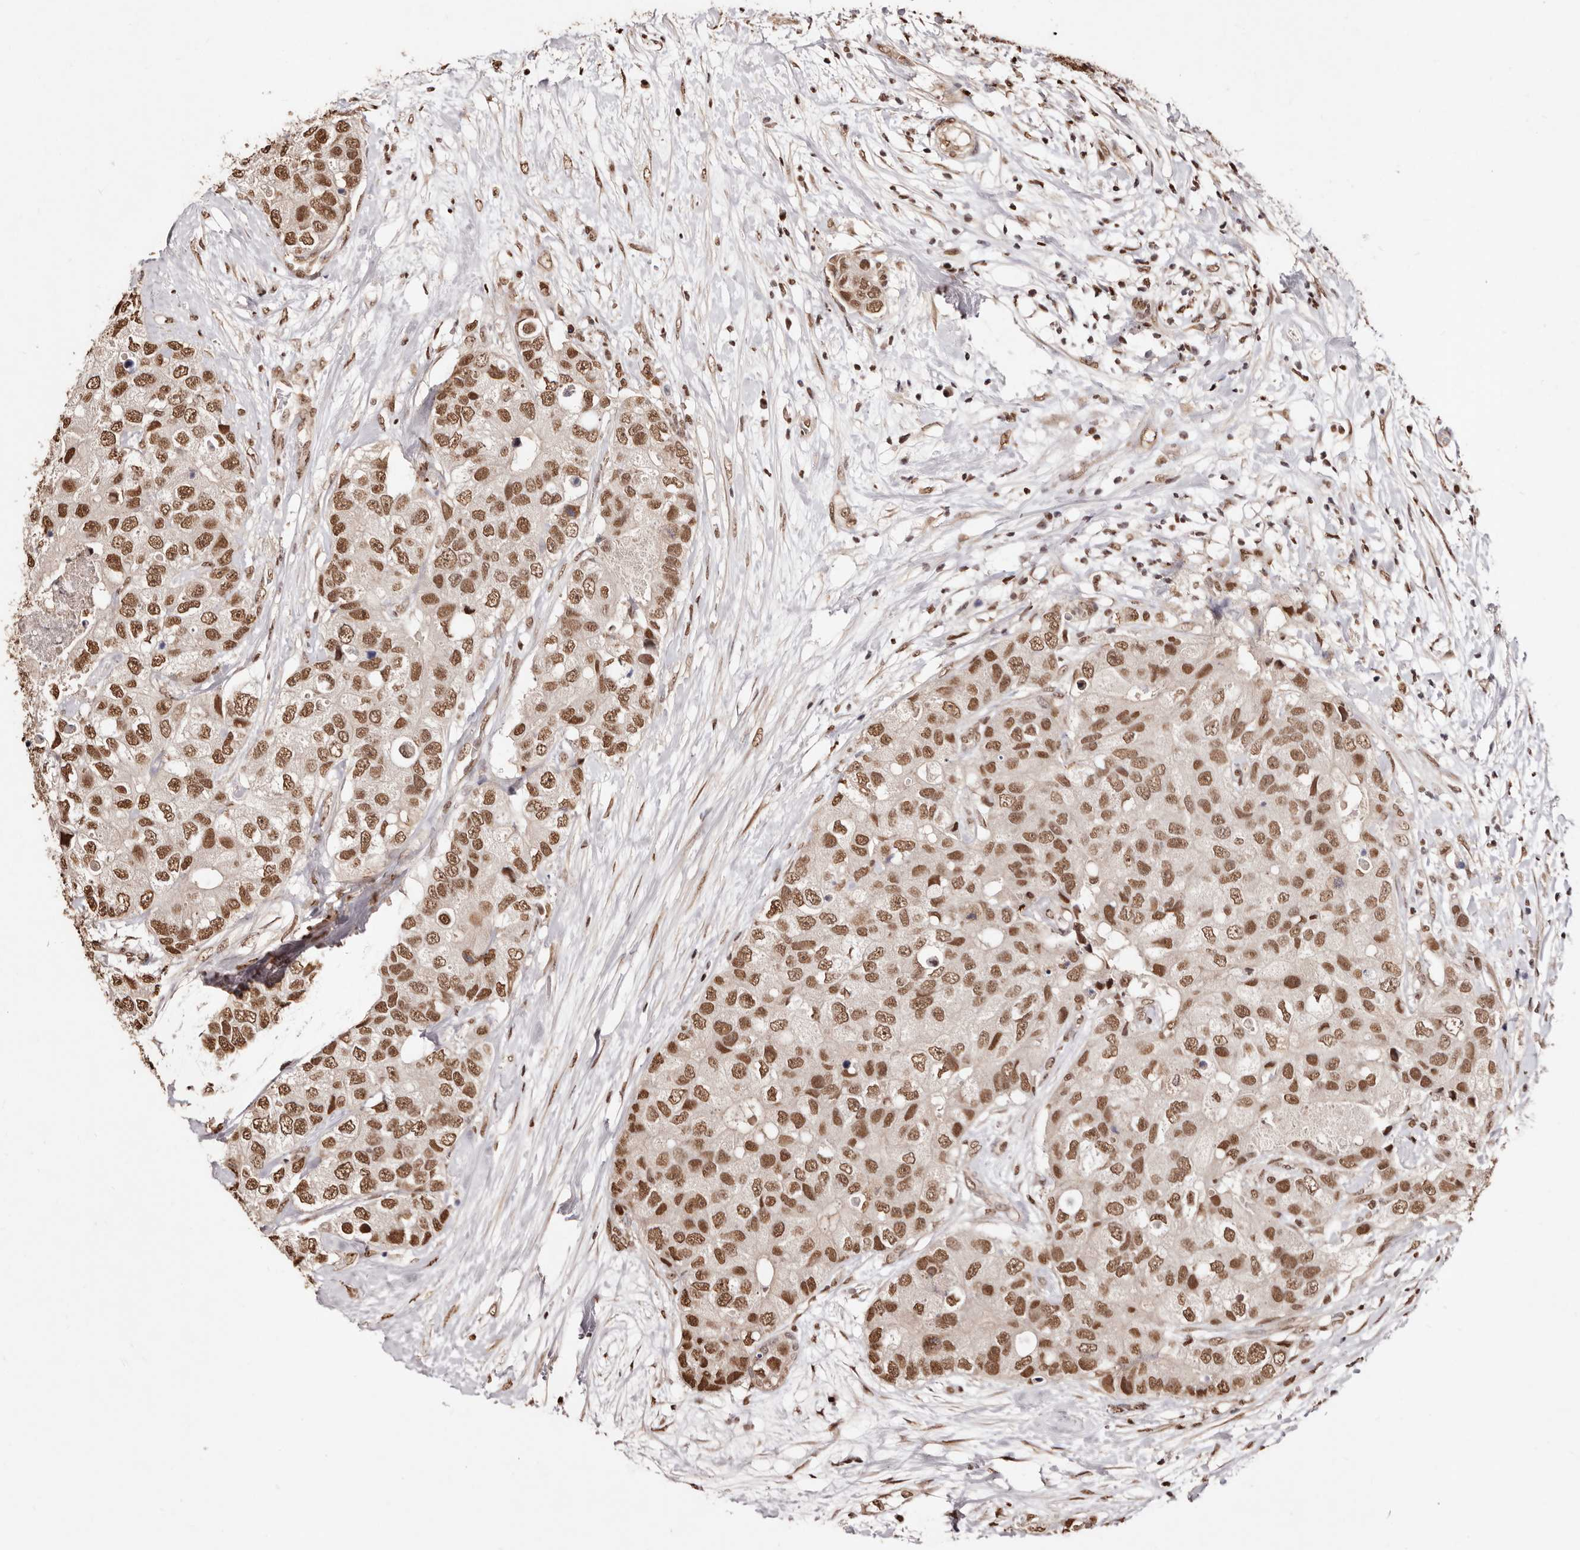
{"staining": {"intensity": "moderate", "quantity": ">75%", "location": "nuclear"}, "tissue": "breast cancer", "cell_type": "Tumor cells", "image_type": "cancer", "snomed": [{"axis": "morphology", "description": "Duct carcinoma"}, {"axis": "topography", "description": "Breast"}], "caption": "This micrograph demonstrates immunohistochemistry staining of human breast cancer, with medium moderate nuclear expression in about >75% of tumor cells.", "gene": "BICRAL", "patient": {"sex": "female", "age": 62}}